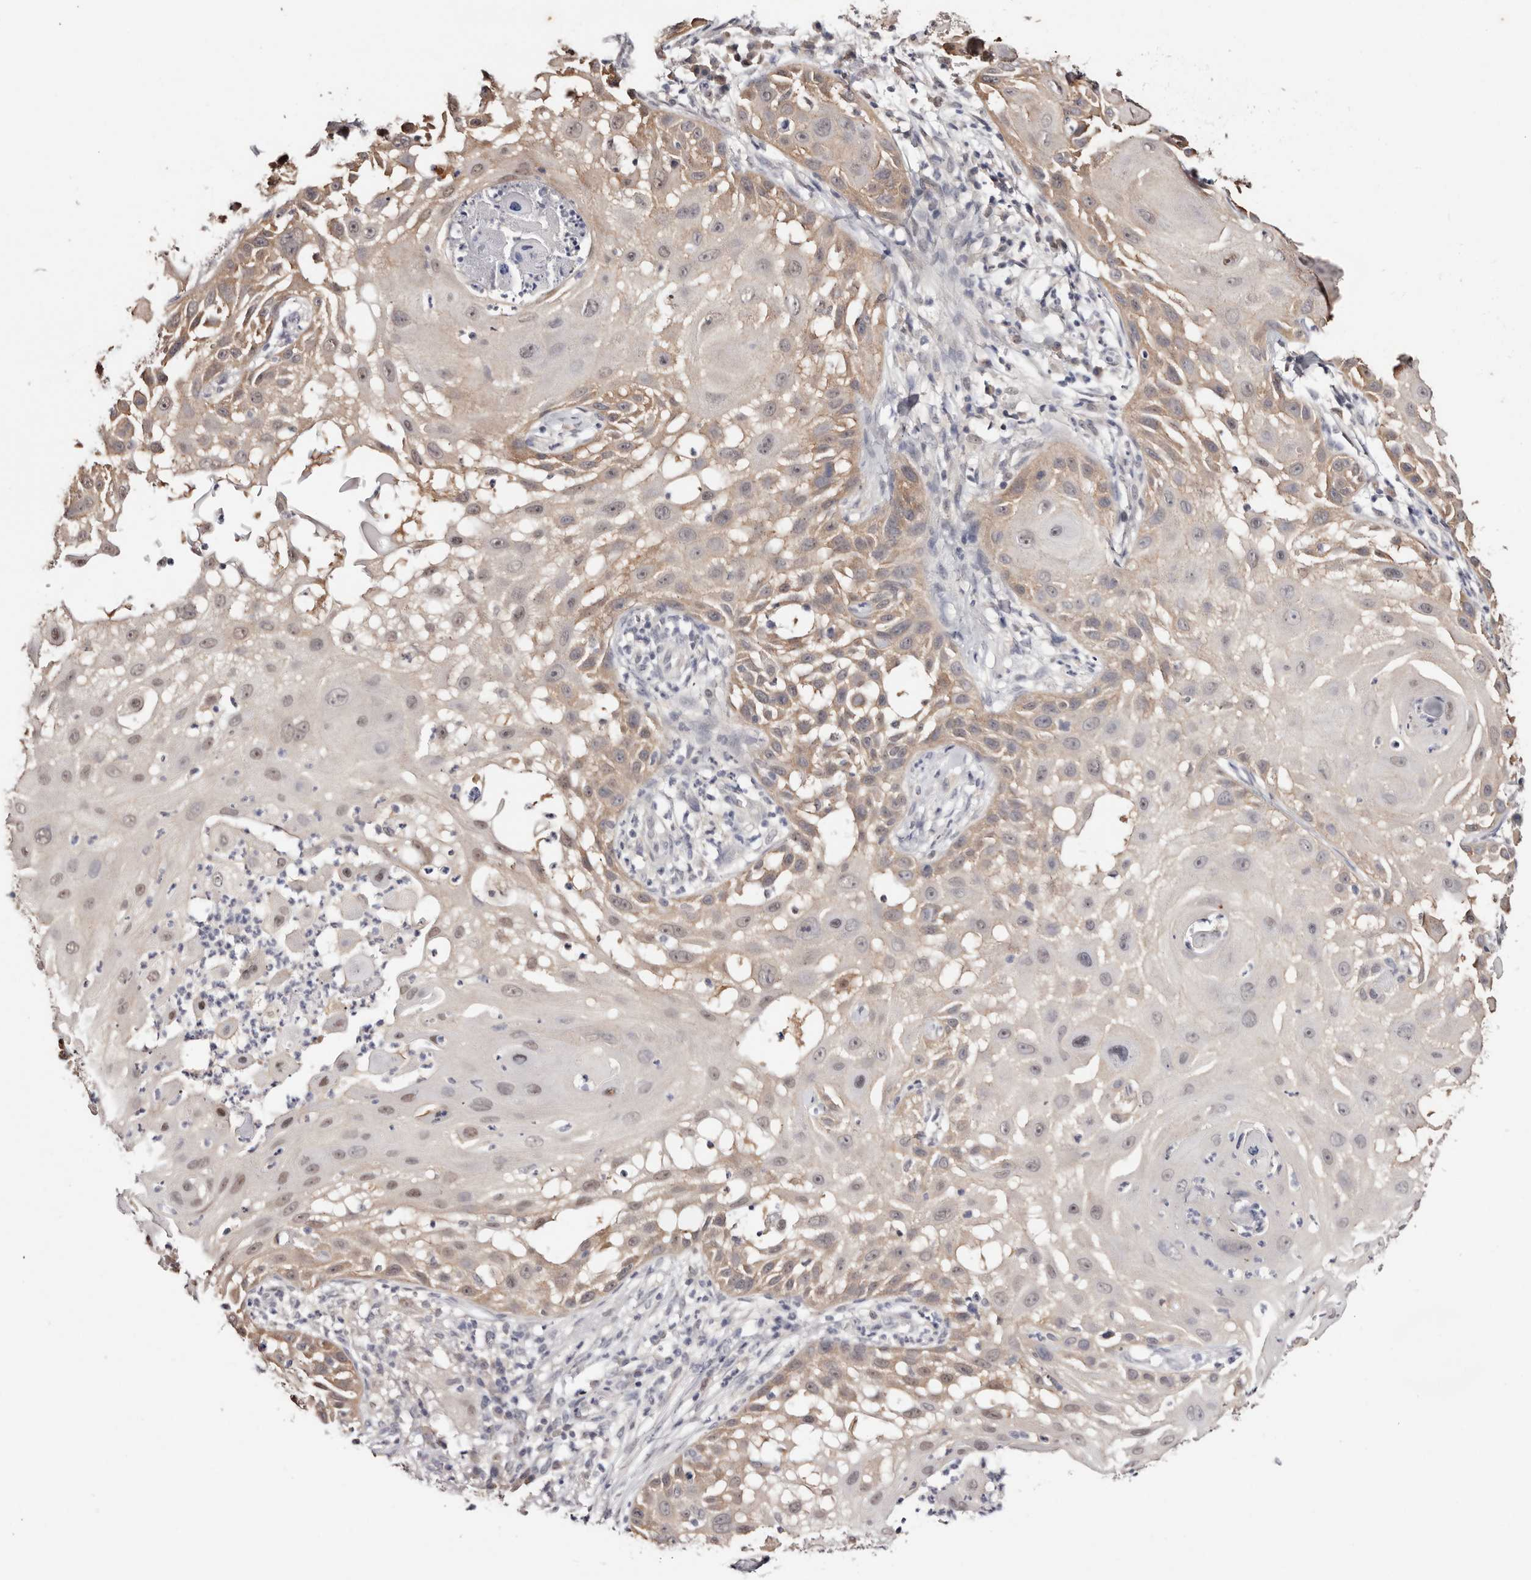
{"staining": {"intensity": "weak", "quantity": ">75%", "location": "cytoplasmic/membranous,nuclear"}, "tissue": "skin cancer", "cell_type": "Tumor cells", "image_type": "cancer", "snomed": [{"axis": "morphology", "description": "Squamous cell carcinoma, NOS"}, {"axis": "topography", "description": "Skin"}], "caption": "IHC of human skin squamous cell carcinoma shows low levels of weak cytoplasmic/membranous and nuclear staining in about >75% of tumor cells.", "gene": "TYW3", "patient": {"sex": "female", "age": 44}}